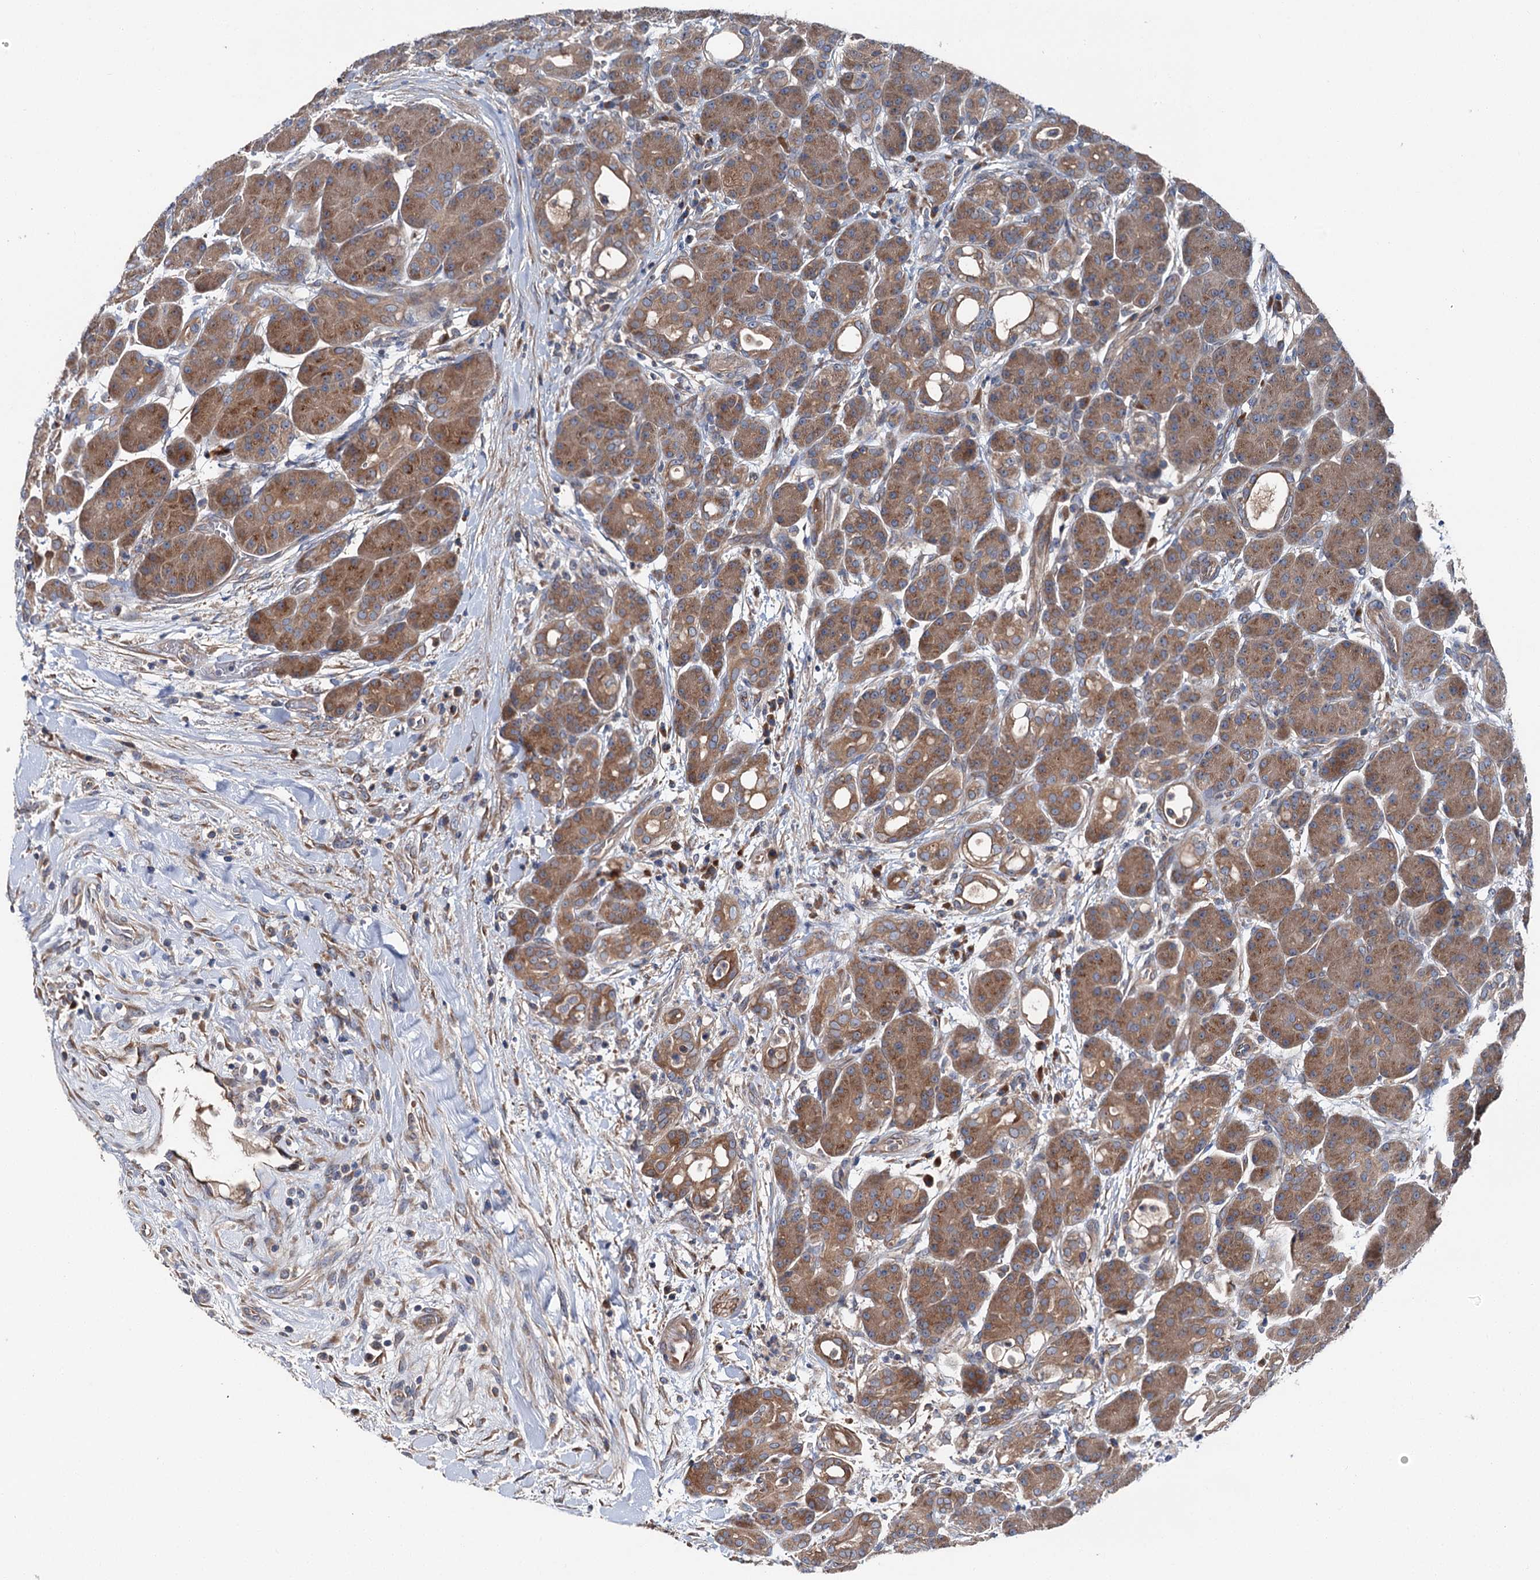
{"staining": {"intensity": "moderate", "quantity": ">75%", "location": "cytoplasmic/membranous"}, "tissue": "pancreas", "cell_type": "Exocrine glandular cells", "image_type": "normal", "snomed": [{"axis": "morphology", "description": "Normal tissue, NOS"}, {"axis": "topography", "description": "Pancreas"}], "caption": "Protein expression analysis of benign pancreas shows moderate cytoplasmic/membranous staining in about >75% of exocrine glandular cells.", "gene": "SLC22A25", "patient": {"sex": "male", "age": 63}}